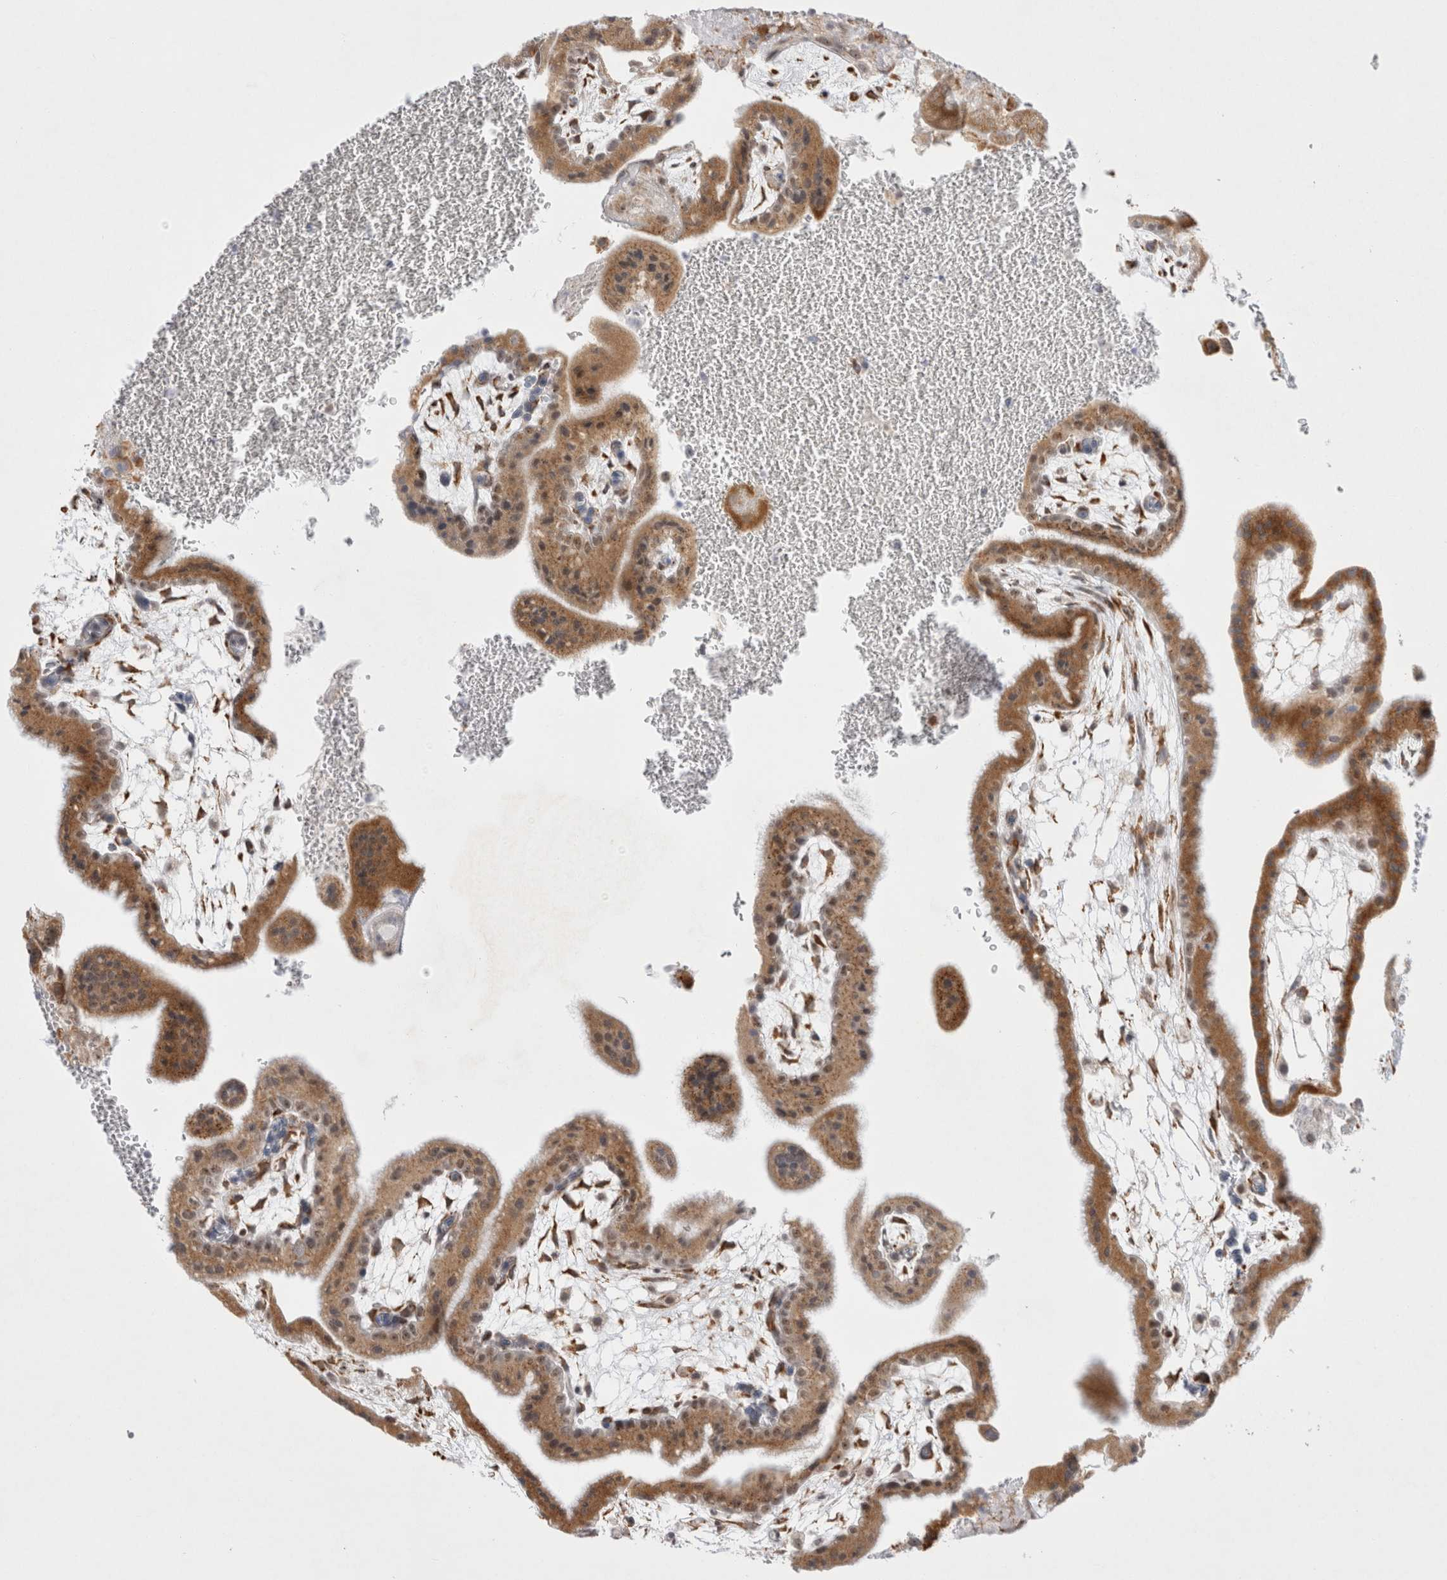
{"staining": {"intensity": "moderate", "quantity": ">75%", "location": "cytoplasmic/membranous,nuclear"}, "tissue": "placenta", "cell_type": "Decidual cells", "image_type": "normal", "snomed": [{"axis": "morphology", "description": "Normal tissue, NOS"}, {"axis": "topography", "description": "Placenta"}], "caption": "Approximately >75% of decidual cells in benign human placenta show moderate cytoplasmic/membranous,nuclear protein staining as visualized by brown immunohistochemical staining.", "gene": "TRMT1L", "patient": {"sex": "female", "age": 35}}